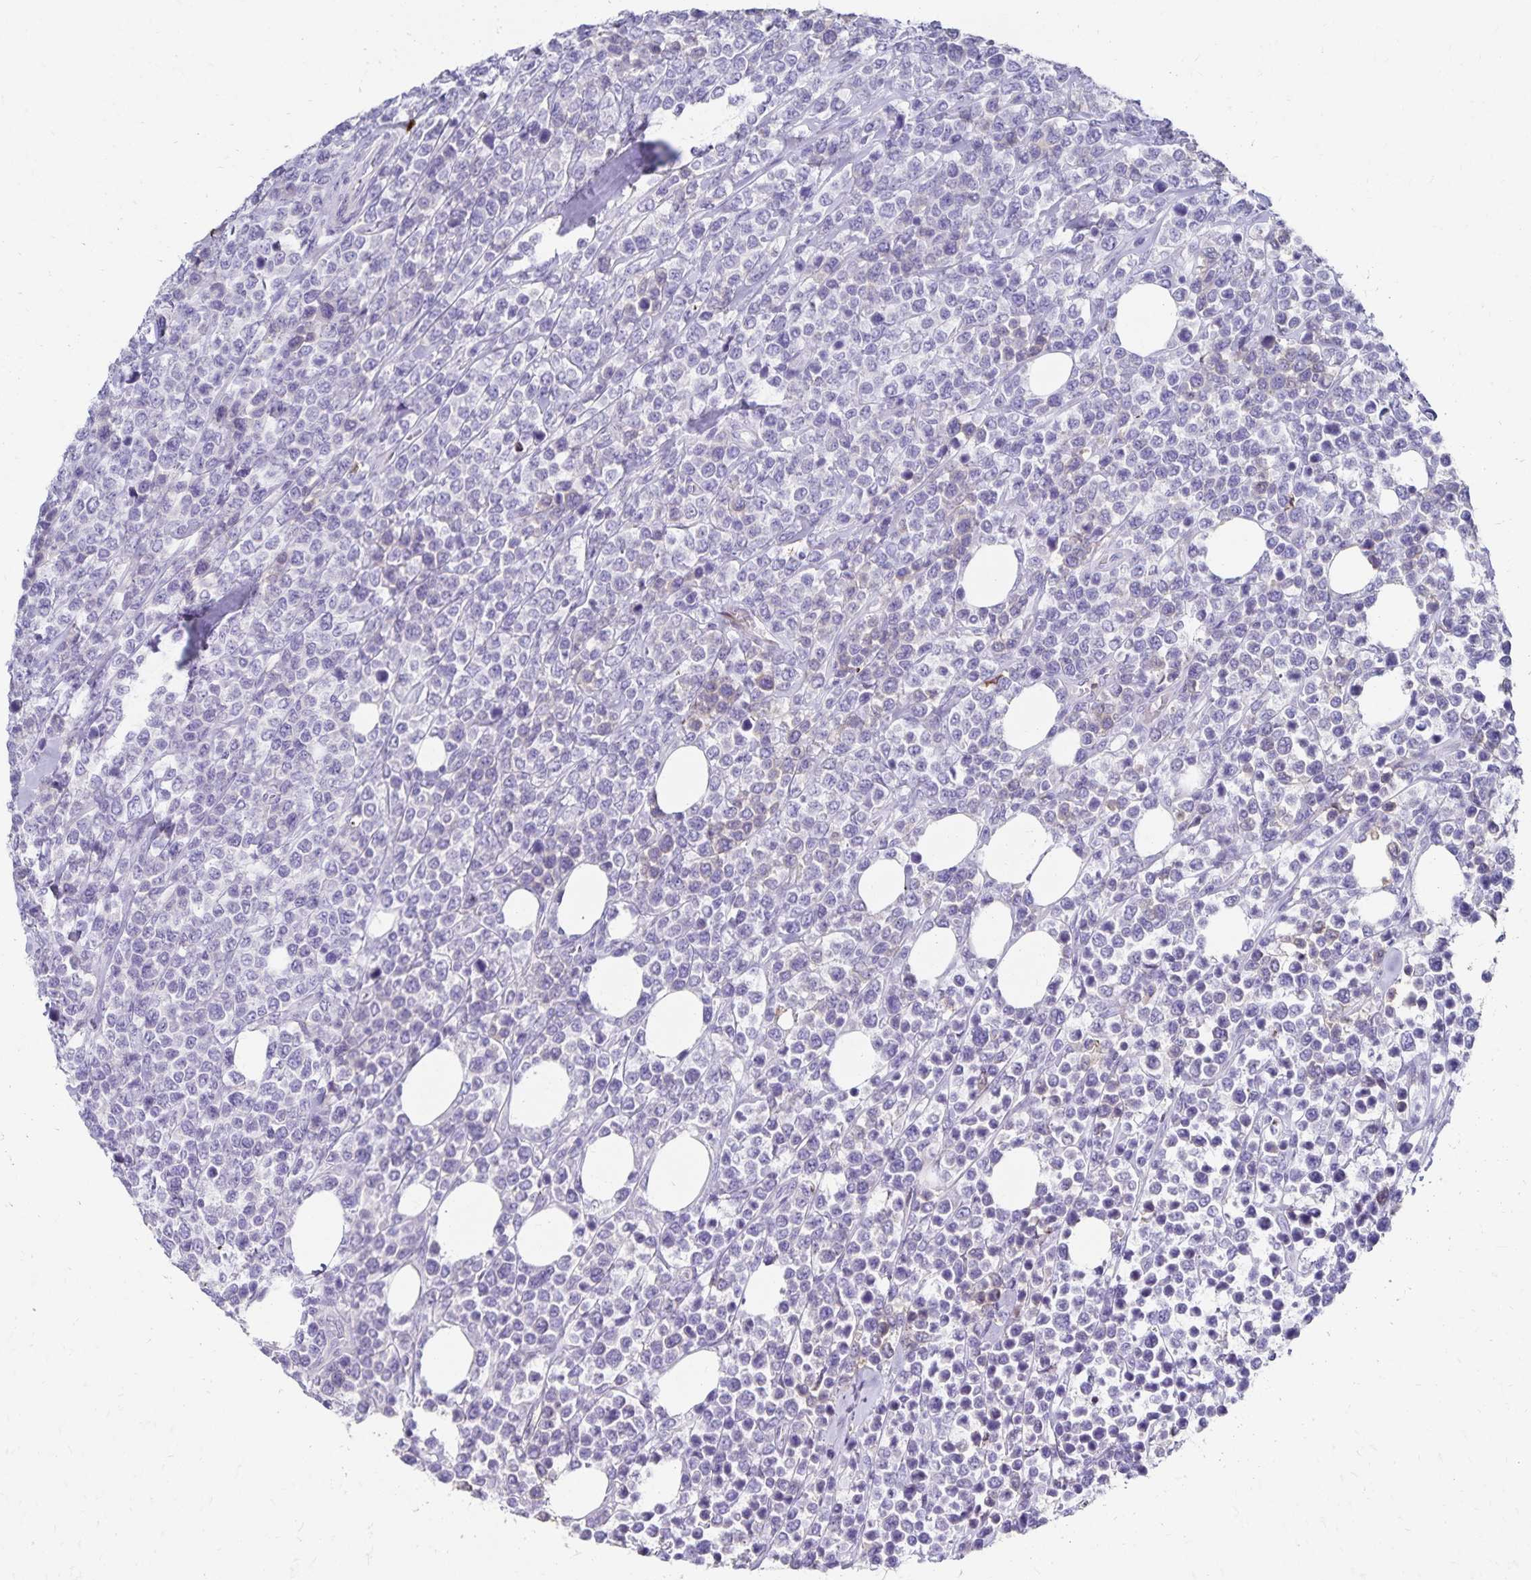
{"staining": {"intensity": "negative", "quantity": "none", "location": "none"}, "tissue": "lymphoma", "cell_type": "Tumor cells", "image_type": "cancer", "snomed": [{"axis": "morphology", "description": "Malignant lymphoma, non-Hodgkin's type, High grade"}, {"axis": "topography", "description": "Soft tissue"}], "caption": "Immunohistochemistry photomicrograph of neoplastic tissue: high-grade malignant lymphoma, non-Hodgkin's type stained with DAB (3,3'-diaminobenzidine) displays no significant protein positivity in tumor cells.", "gene": "PAX5", "patient": {"sex": "female", "age": 56}}